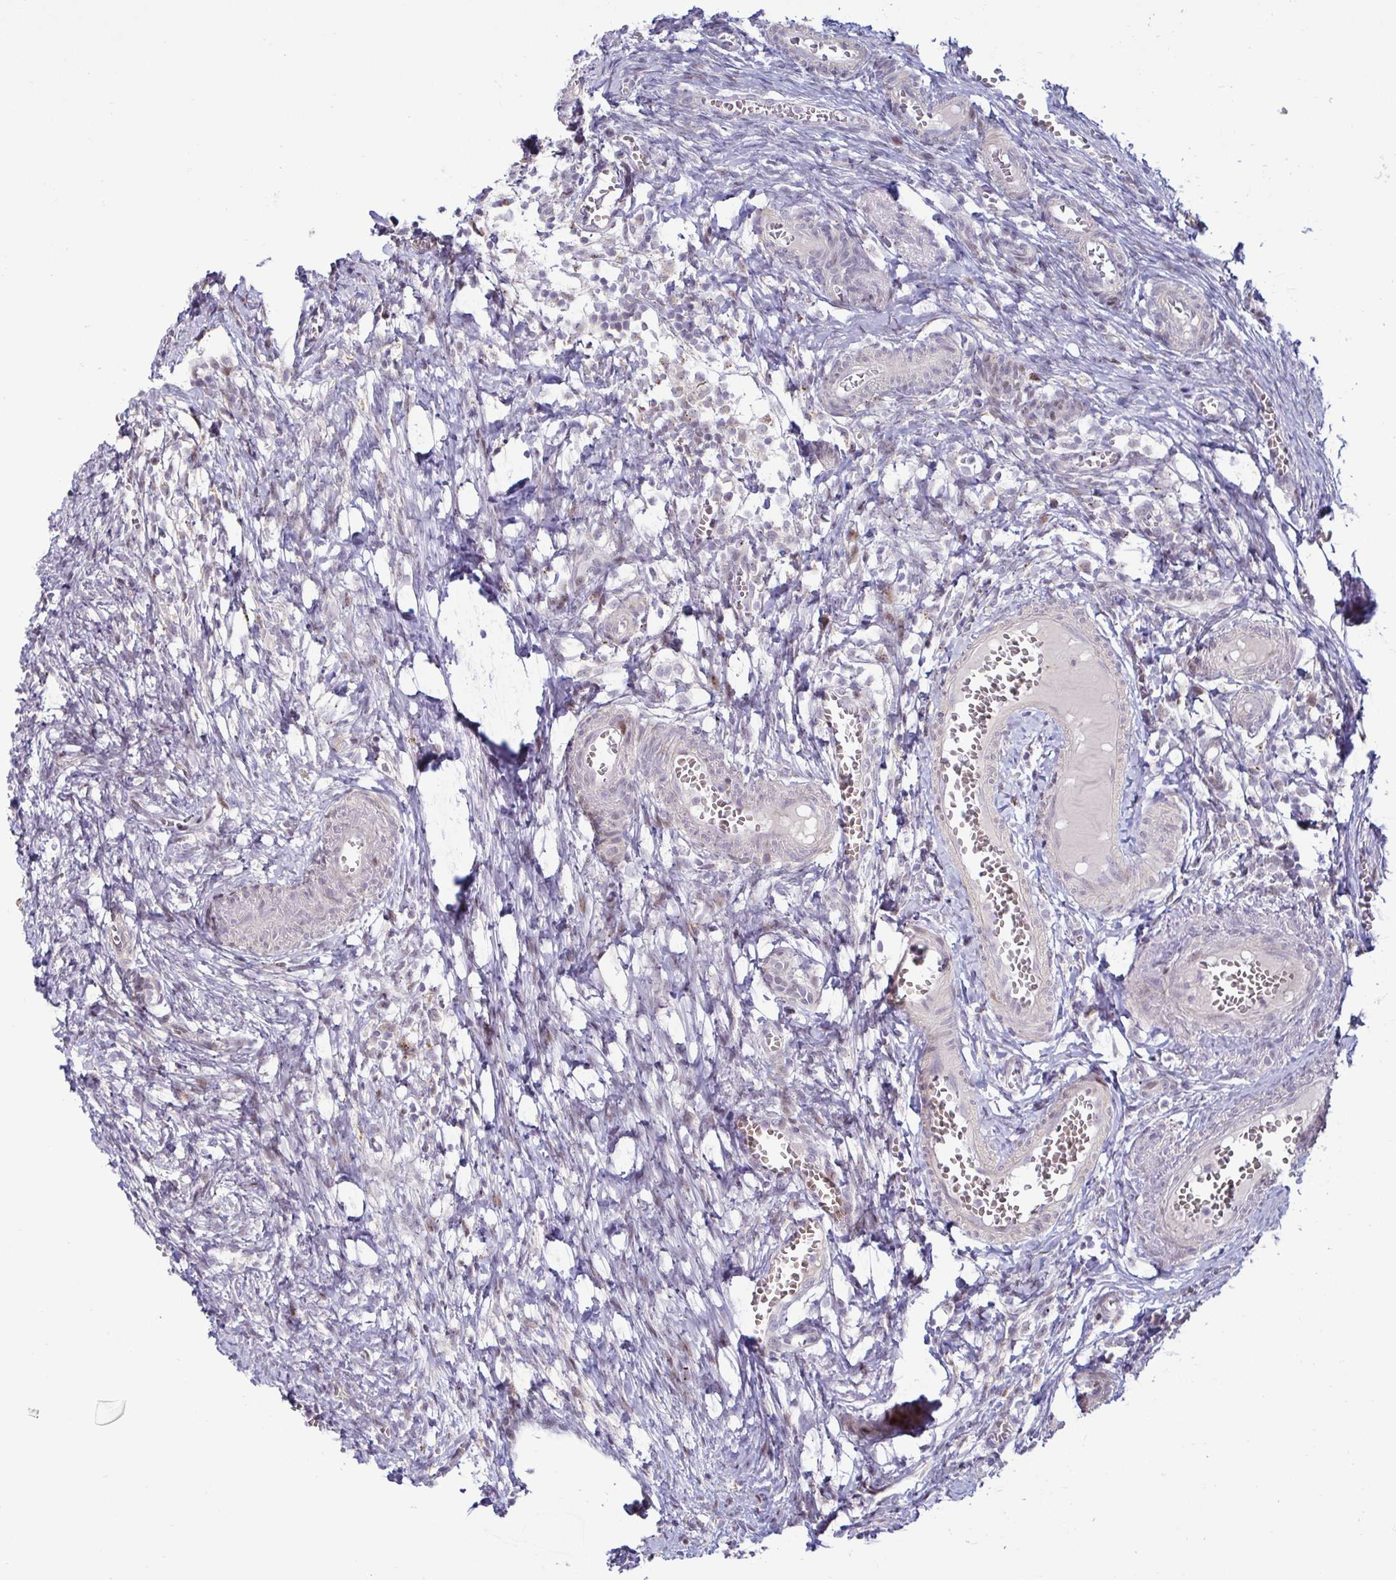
{"staining": {"intensity": "negative", "quantity": "none", "location": "none"}, "tissue": "ovary", "cell_type": "Ovarian stroma cells", "image_type": "normal", "snomed": [{"axis": "morphology", "description": "Normal tissue, NOS"}, {"axis": "topography", "description": "Ovary"}], "caption": "The histopathology image shows no significant staining in ovarian stroma cells of ovary.", "gene": "DZIP1", "patient": {"sex": "female", "age": 41}}